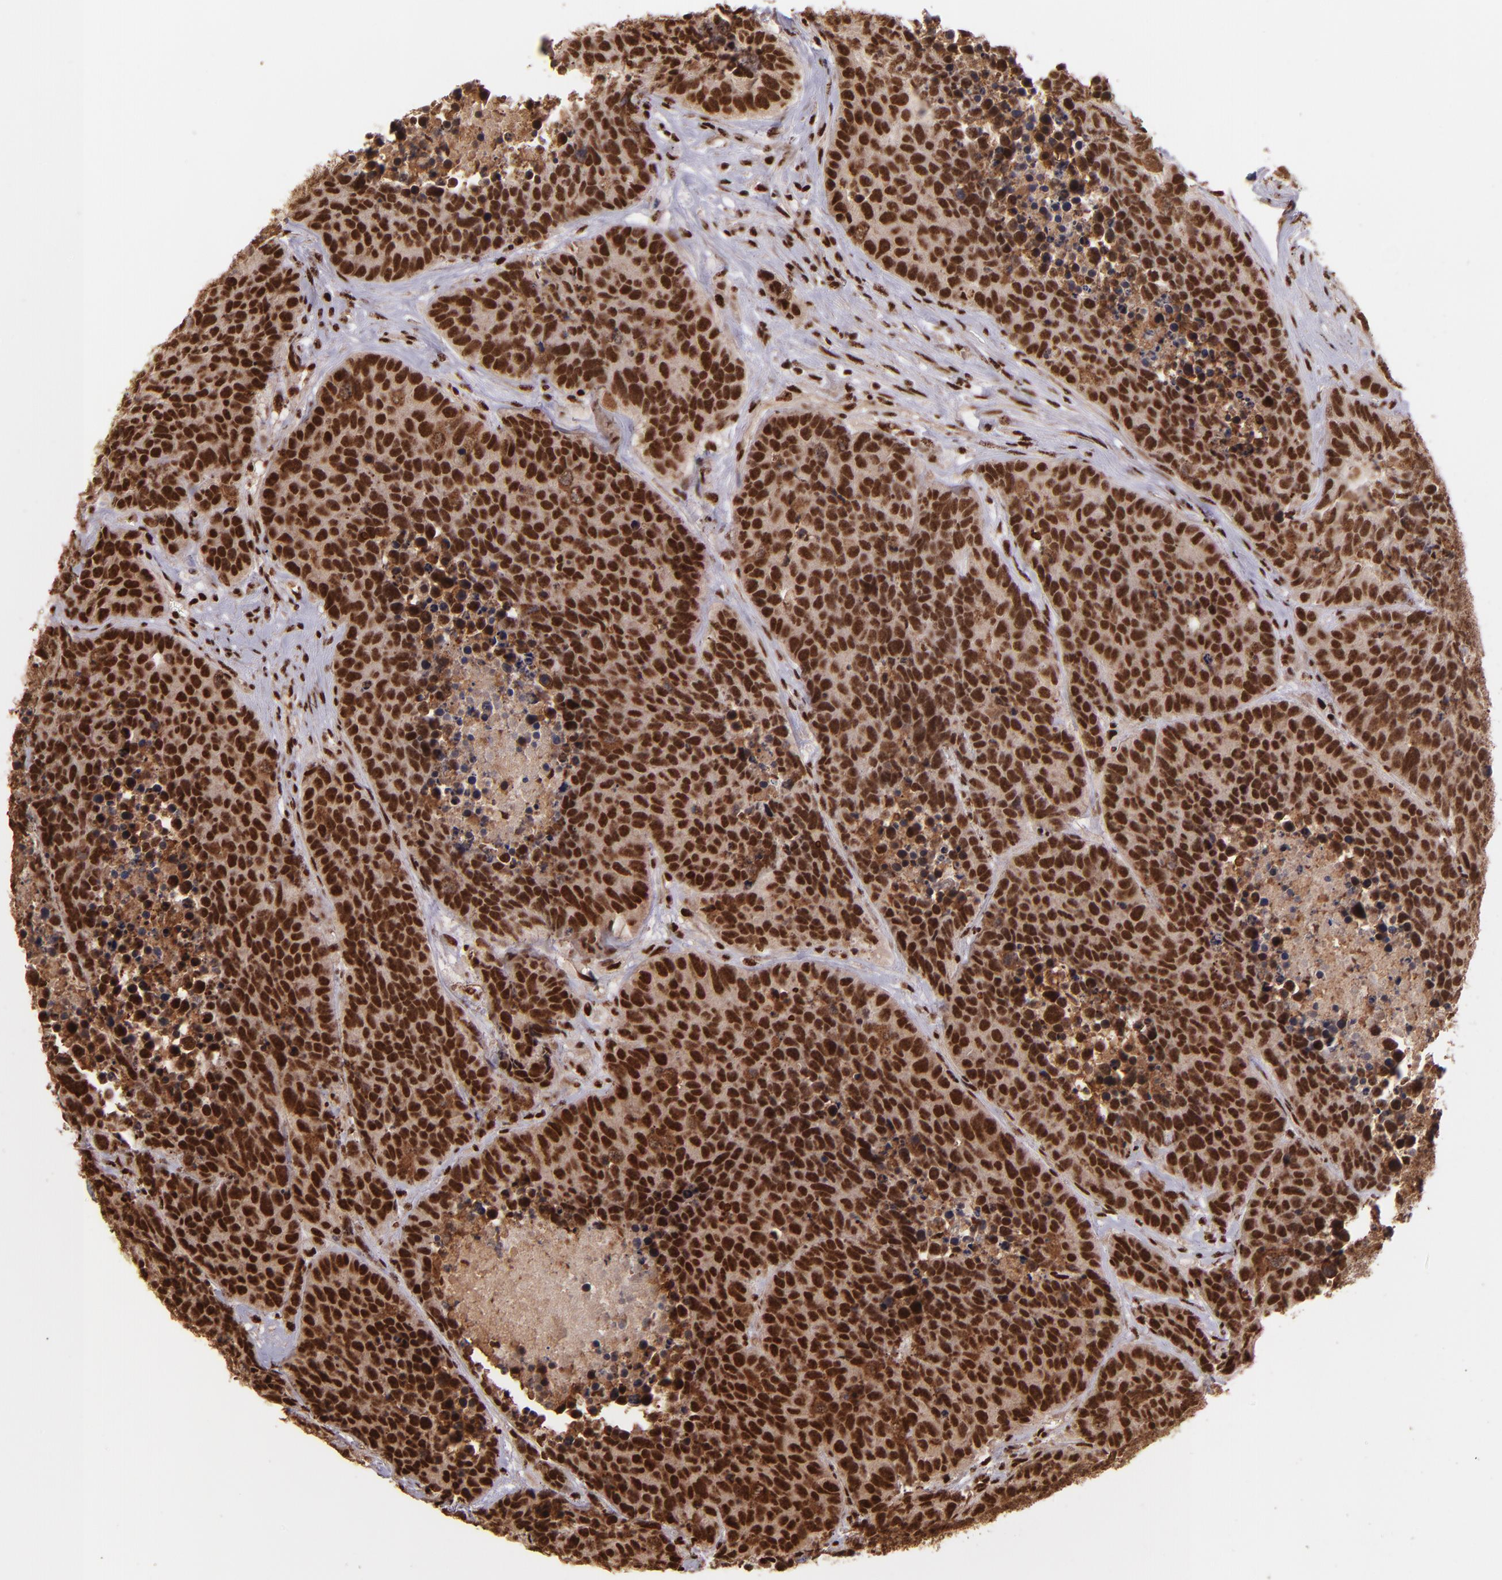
{"staining": {"intensity": "strong", "quantity": ">75%", "location": "cytoplasmic/membranous,nuclear"}, "tissue": "carcinoid", "cell_type": "Tumor cells", "image_type": "cancer", "snomed": [{"axis": "morphology", "description": "Carcinoid, malignant, NOS"}, {"axis": "topography", "description": "Lung"}], "caption": "Protein staining exhibits strong cytoplasmic/membranous and nuclear expression in about >75% of tumor cells in malignant carcinoid.", "gene": "PQBP1", "patient": {"sex": "male", "age": 60}}